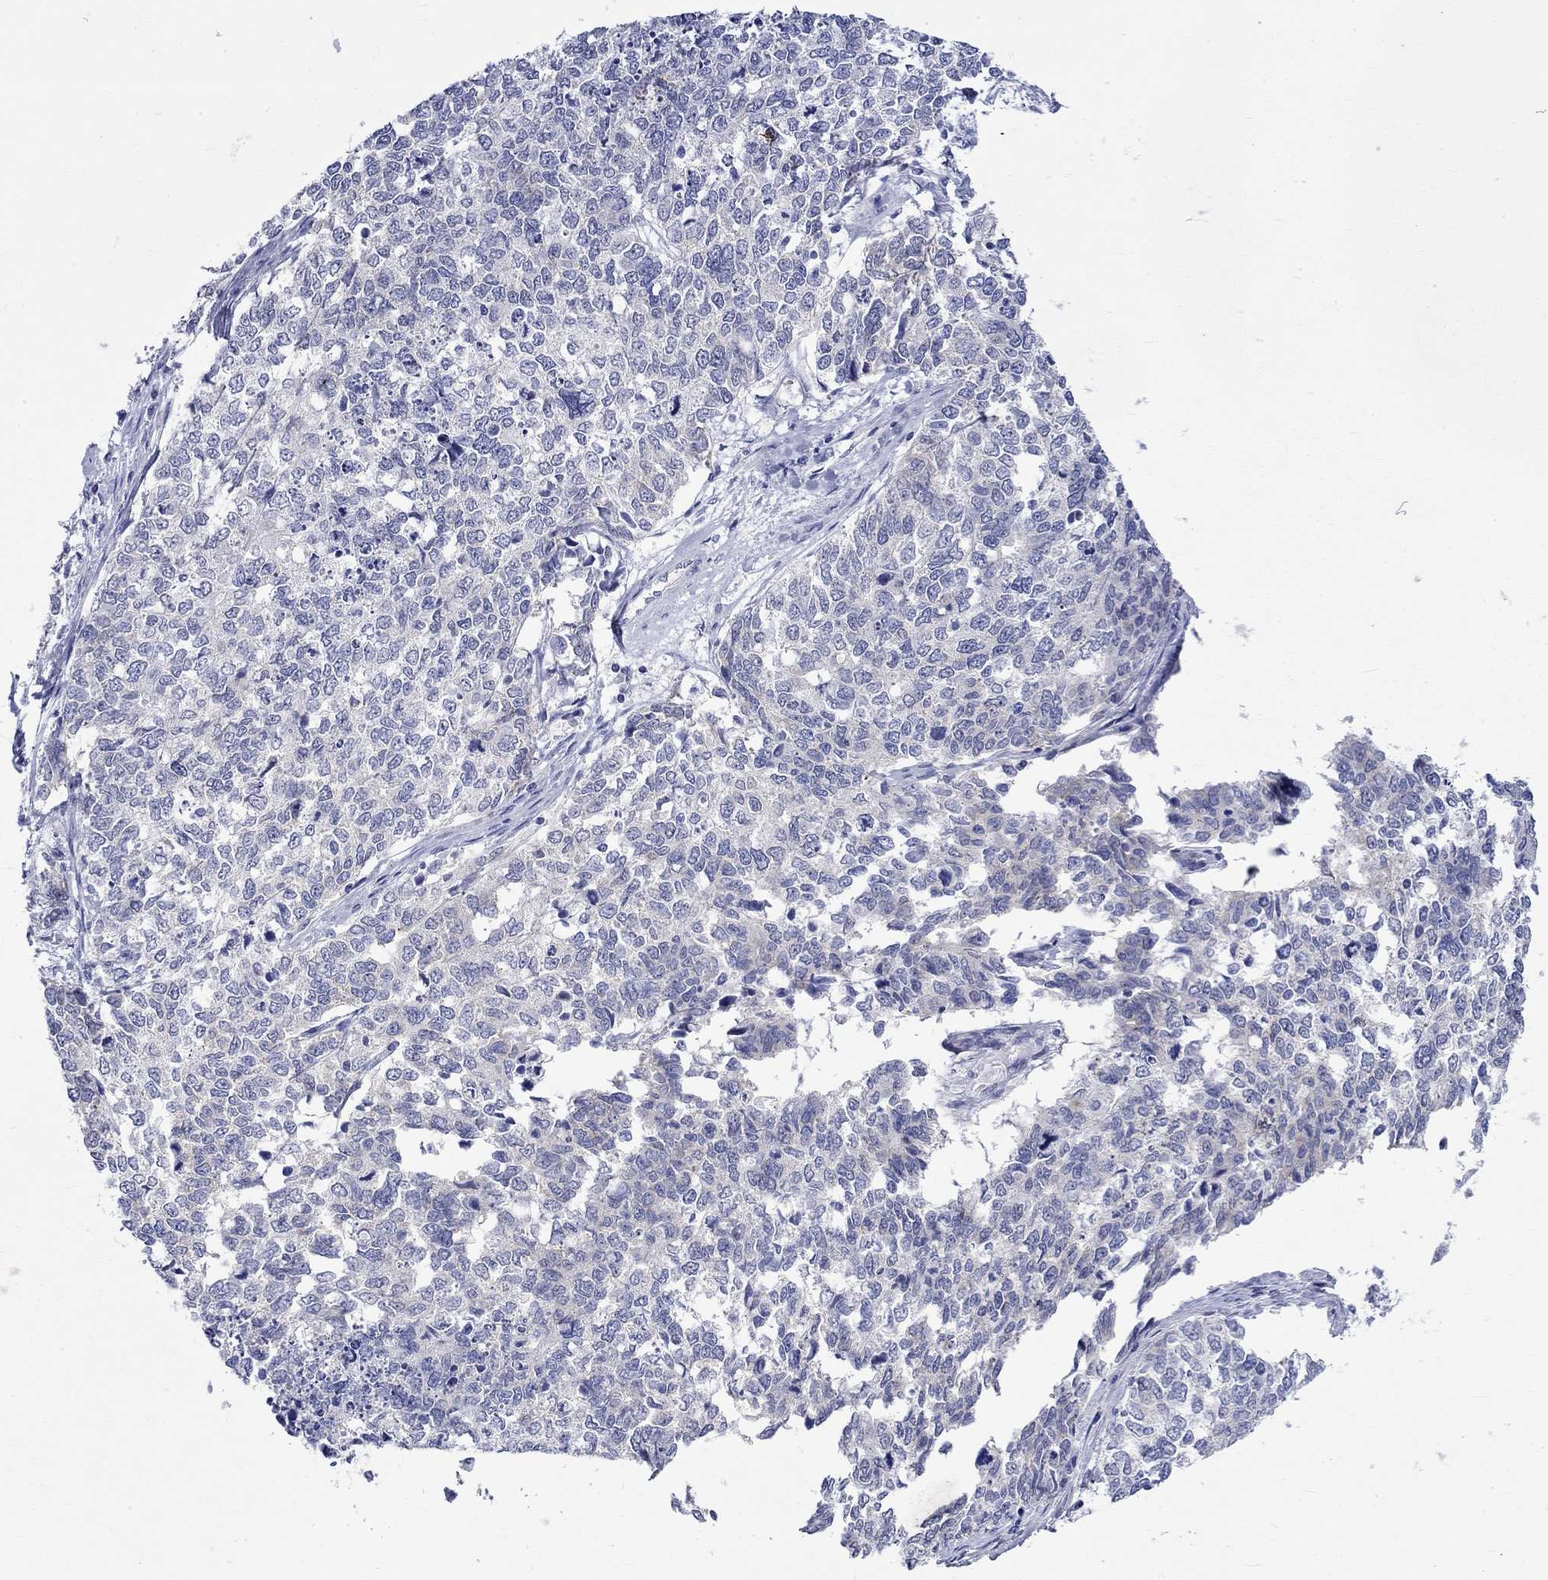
{"staining": {"intensity": "negative", "quantity": "none", "location": "none"}, "tissue": "cervical cancer", "cell_type": "Tumor cells", "image_type": "cancer", "snomed": [{"axis": "morphology", "description": "Squamous cell carcinoma, NOS"}, {"axis": "topography", "description": "Cervix"}], "caption": "A high-resolution photomicrograph shows immunohistochemistry (IHC) staining of cervical cancer (squamous cell carcinoma), which displays no significant expression in tumor cells.", "gene": "CERS1", "patient": {"sex": "female", "age": 63}}